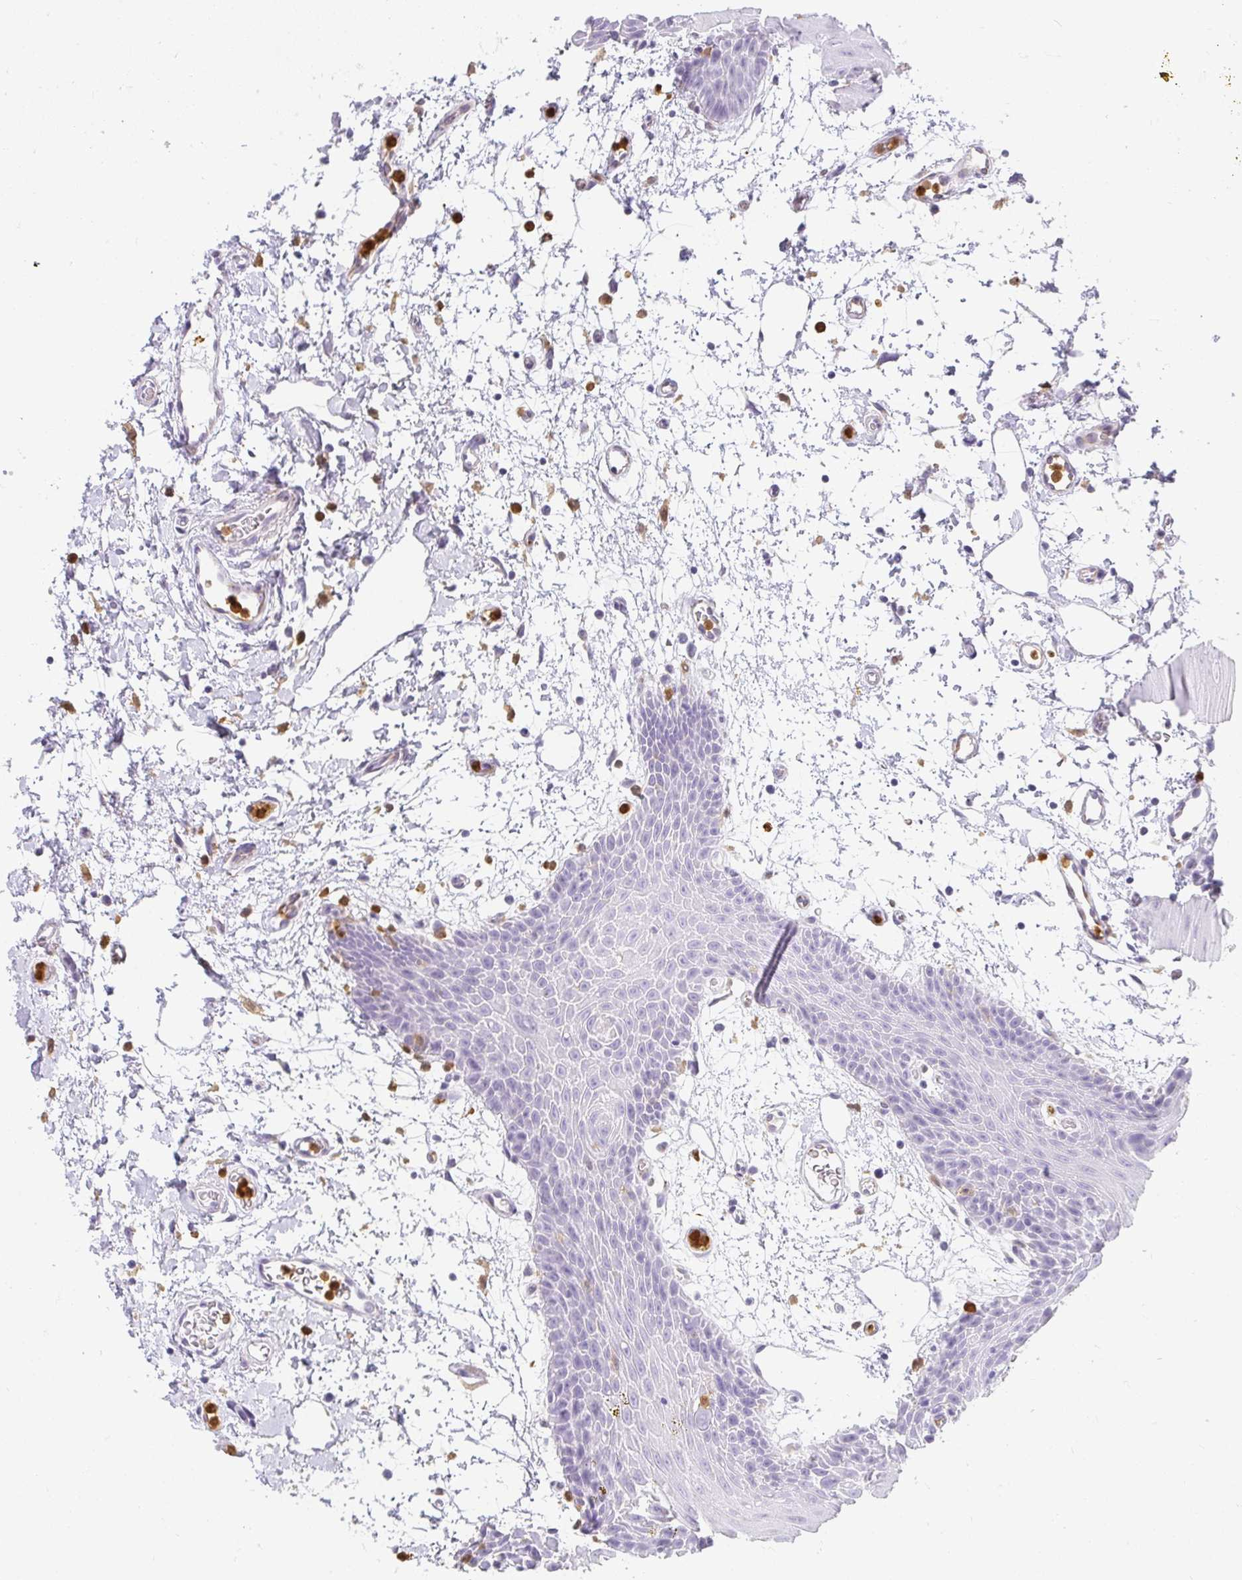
{"staining": {"intensity": "negative", "quantity": "none", "location": "none"}, "tissue": "oral mucosa", "cell_type": "Squamous epithelial cells", "image_type": "normal", "snomed": [{"axis": "morphology", "description": "Normal tissue, NOS"}, {"axis": "topography", "description": "Oral tissue"}], "caption": "The photomicrograph reveals no staining of squamous epithelial cells in benign oral mucosa.", "gene": "HK3", "patient": {"sex": "female", "age": 59}}